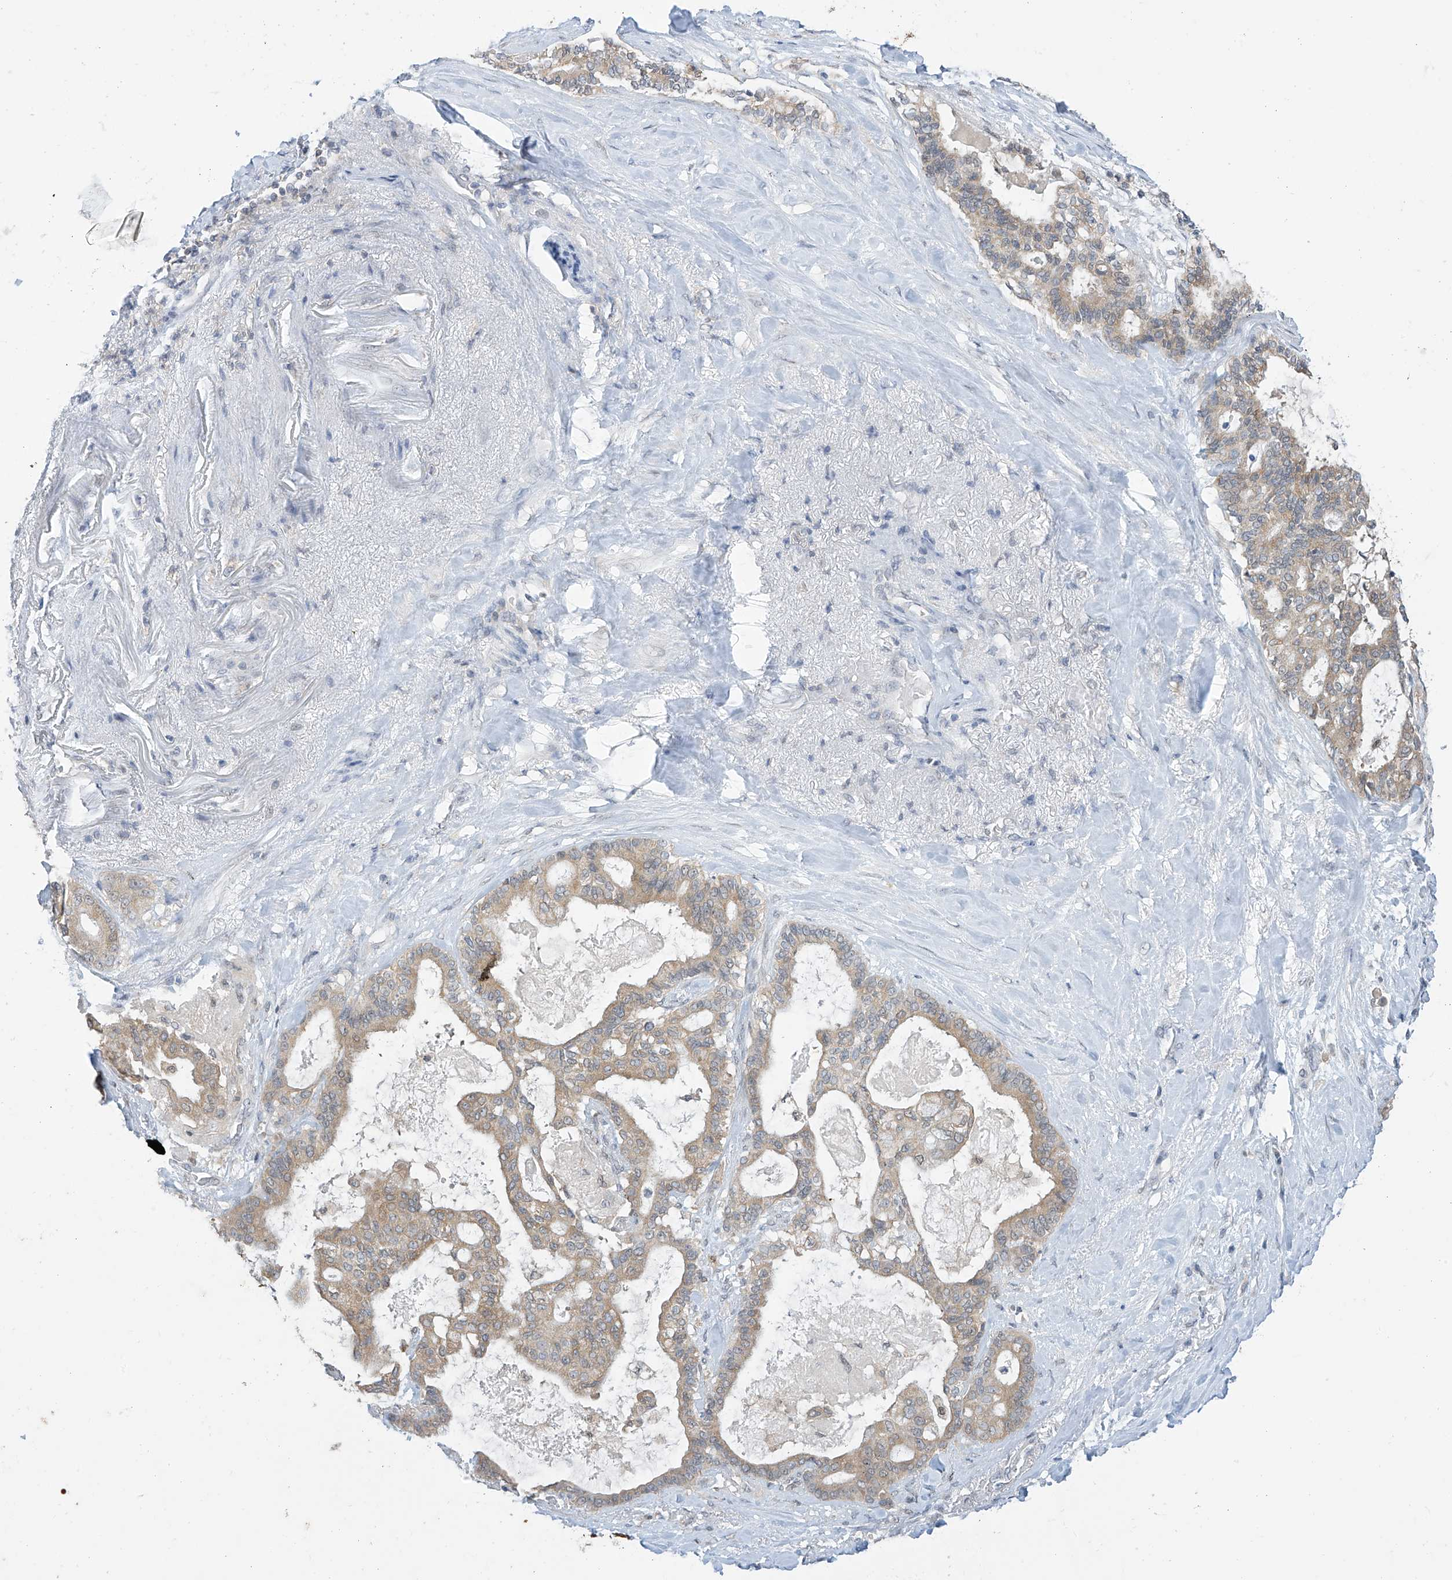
{"staining": {"intensity": "moderate", "quantity": ">75%", "location": "cytoplasmic/membranous"}, "tissue": "pancreatic cancer", "cell_type": "Tumor cells", "image_type": "cancer", "snomed": [{"axis": "morphology", "description": "Adenocarcinoma, NOS"}, {"axis": "topography", "description": "Pancreas"}], "caption": "Brown immunohistochemical staining in adenocarcinoma (pancreatic) displays moderate cytoplasmic/membranous positivity in about >75% of tumor cells.", "gene": "APLF", "patient": {"sex": "male", "age": 63}}